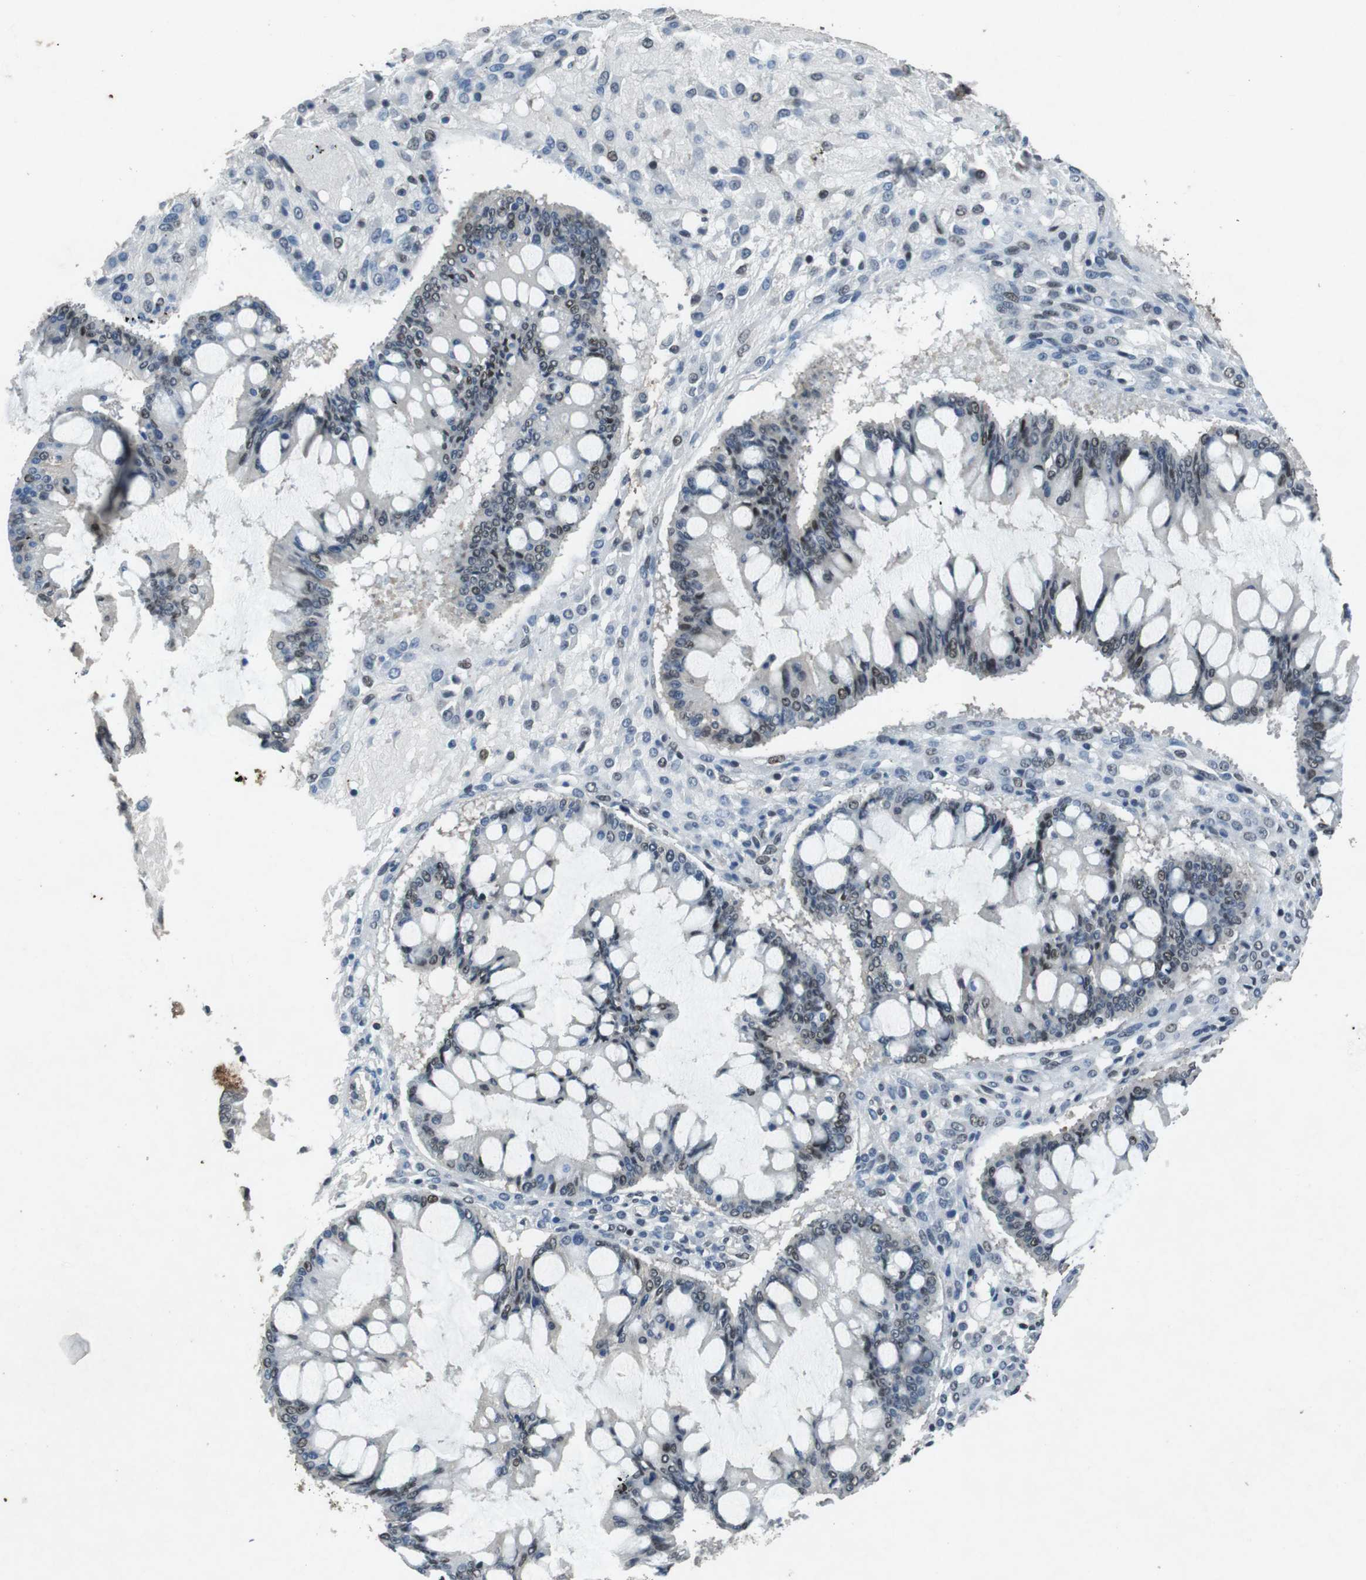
{"staining": {"intensity": "weak", "quantity": "25%-75%", "location": "nuclear"}, "tissue": "ovarian cancer", "cell_type": "Tumor cells", "image_type": "cancer", "snomed": [{"axis": "morphology", "description": "Cystadenocarcinoma, mucinous, NOS"}, {"axis": "topography", "description": "Ovary"}], "caption": "This is an image of IHC staining of ovarian mucinous cystadenocarcinoma, which shows weak expression in the nuclear of tumor cells.", "gene": "USP7", "patient": {"sex": "female", "age": 73}}